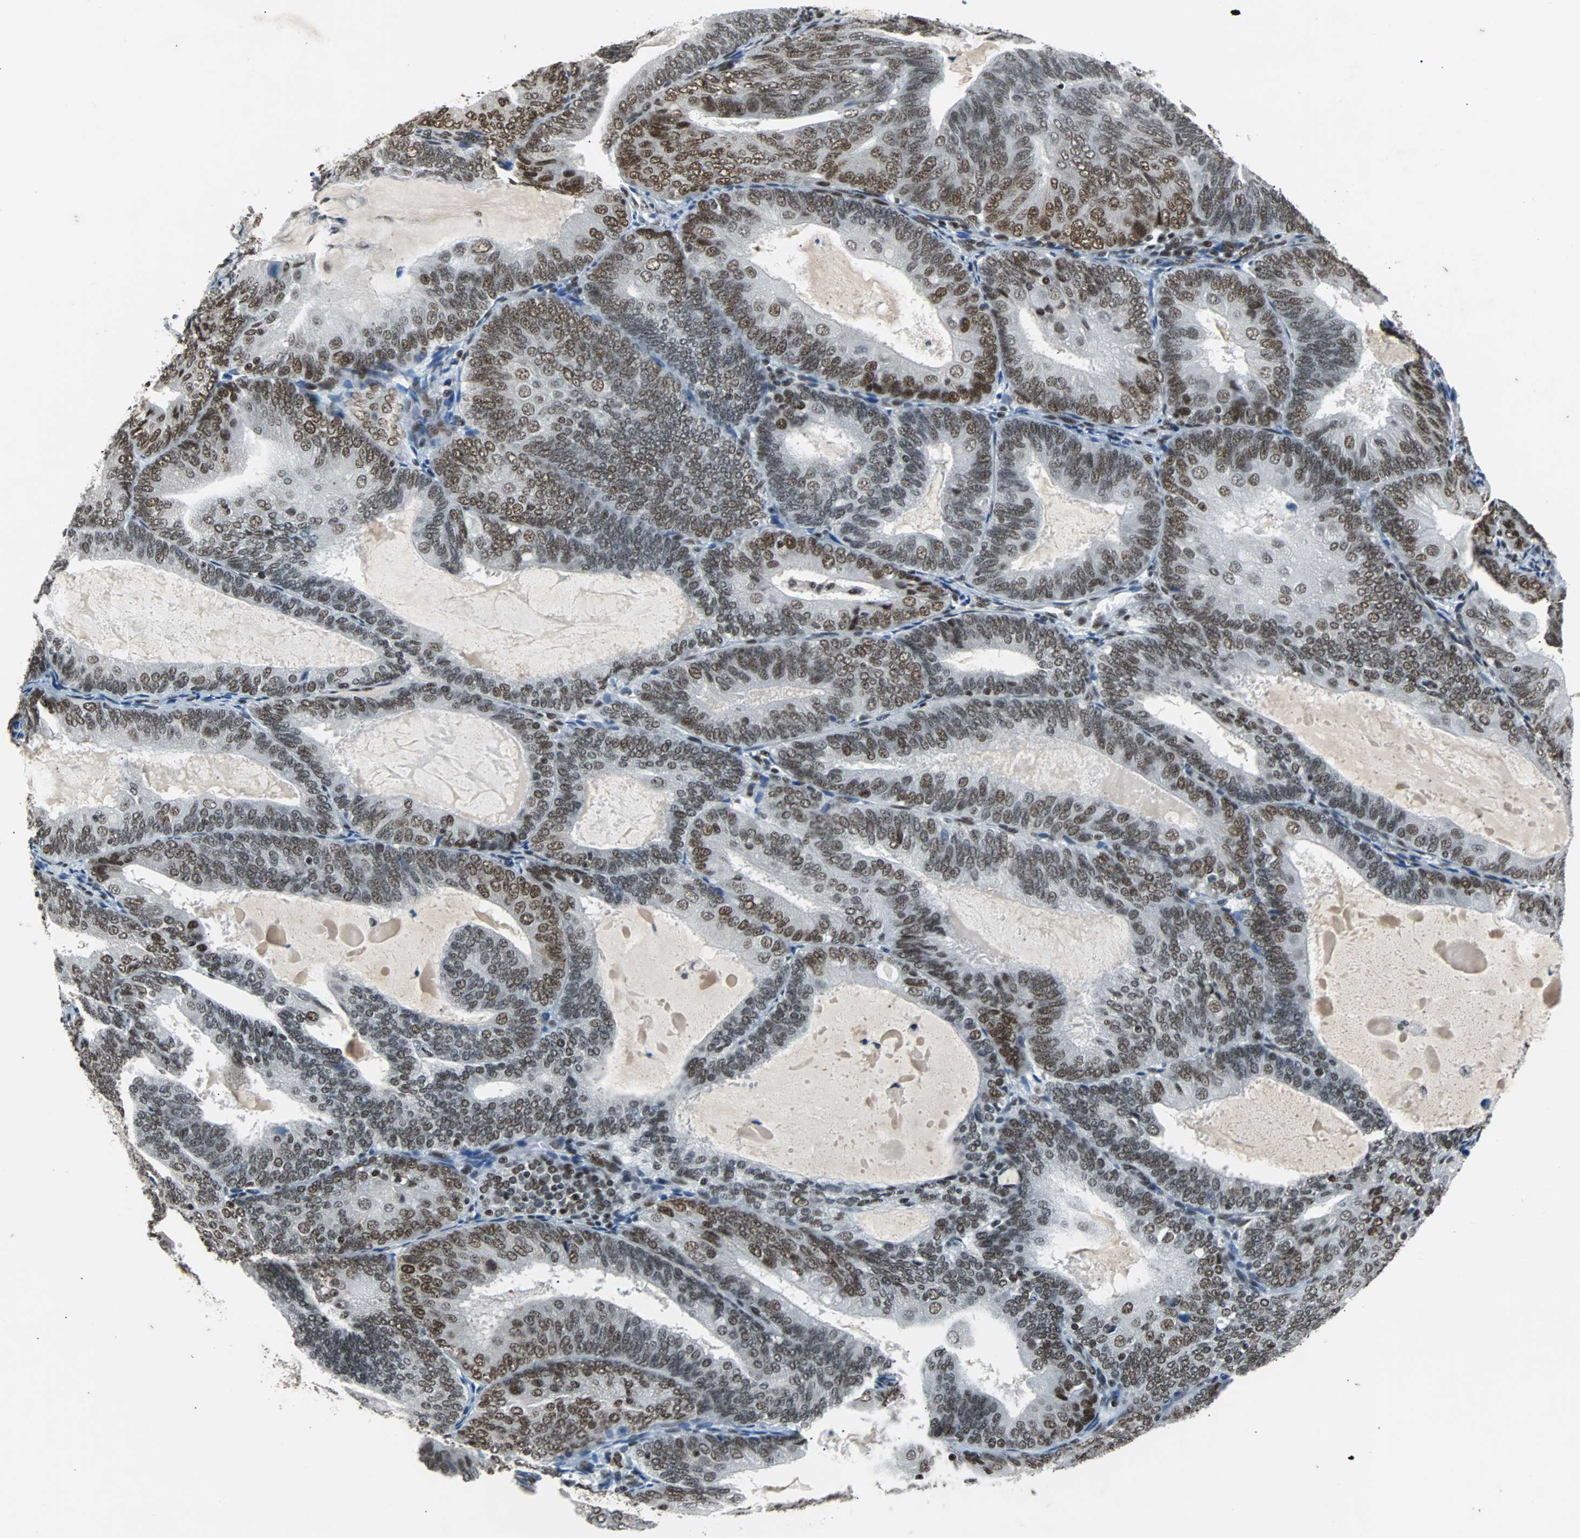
{"staining": {"intensity": "moderate", "quantity": ">75%", "location": "nuclear"}, "tissue": "endometrial cancer", "cell_type": "Tumor cells", "image_type": "cancer", "snomed": [{"axis": "morphology", "description": "Adenocarcinoma, NOS"}, {"axis": "topography", "description": "Endometrium"}], "caption": "Immunohistochemical staining of human adenocarcinoma (endometrial) demonstrates medium levels of moderate nuclear staining in approximately >75% of tumor cells.", "gene": "GATAD2A", "patient": {"sex": "female", "age": 81}}